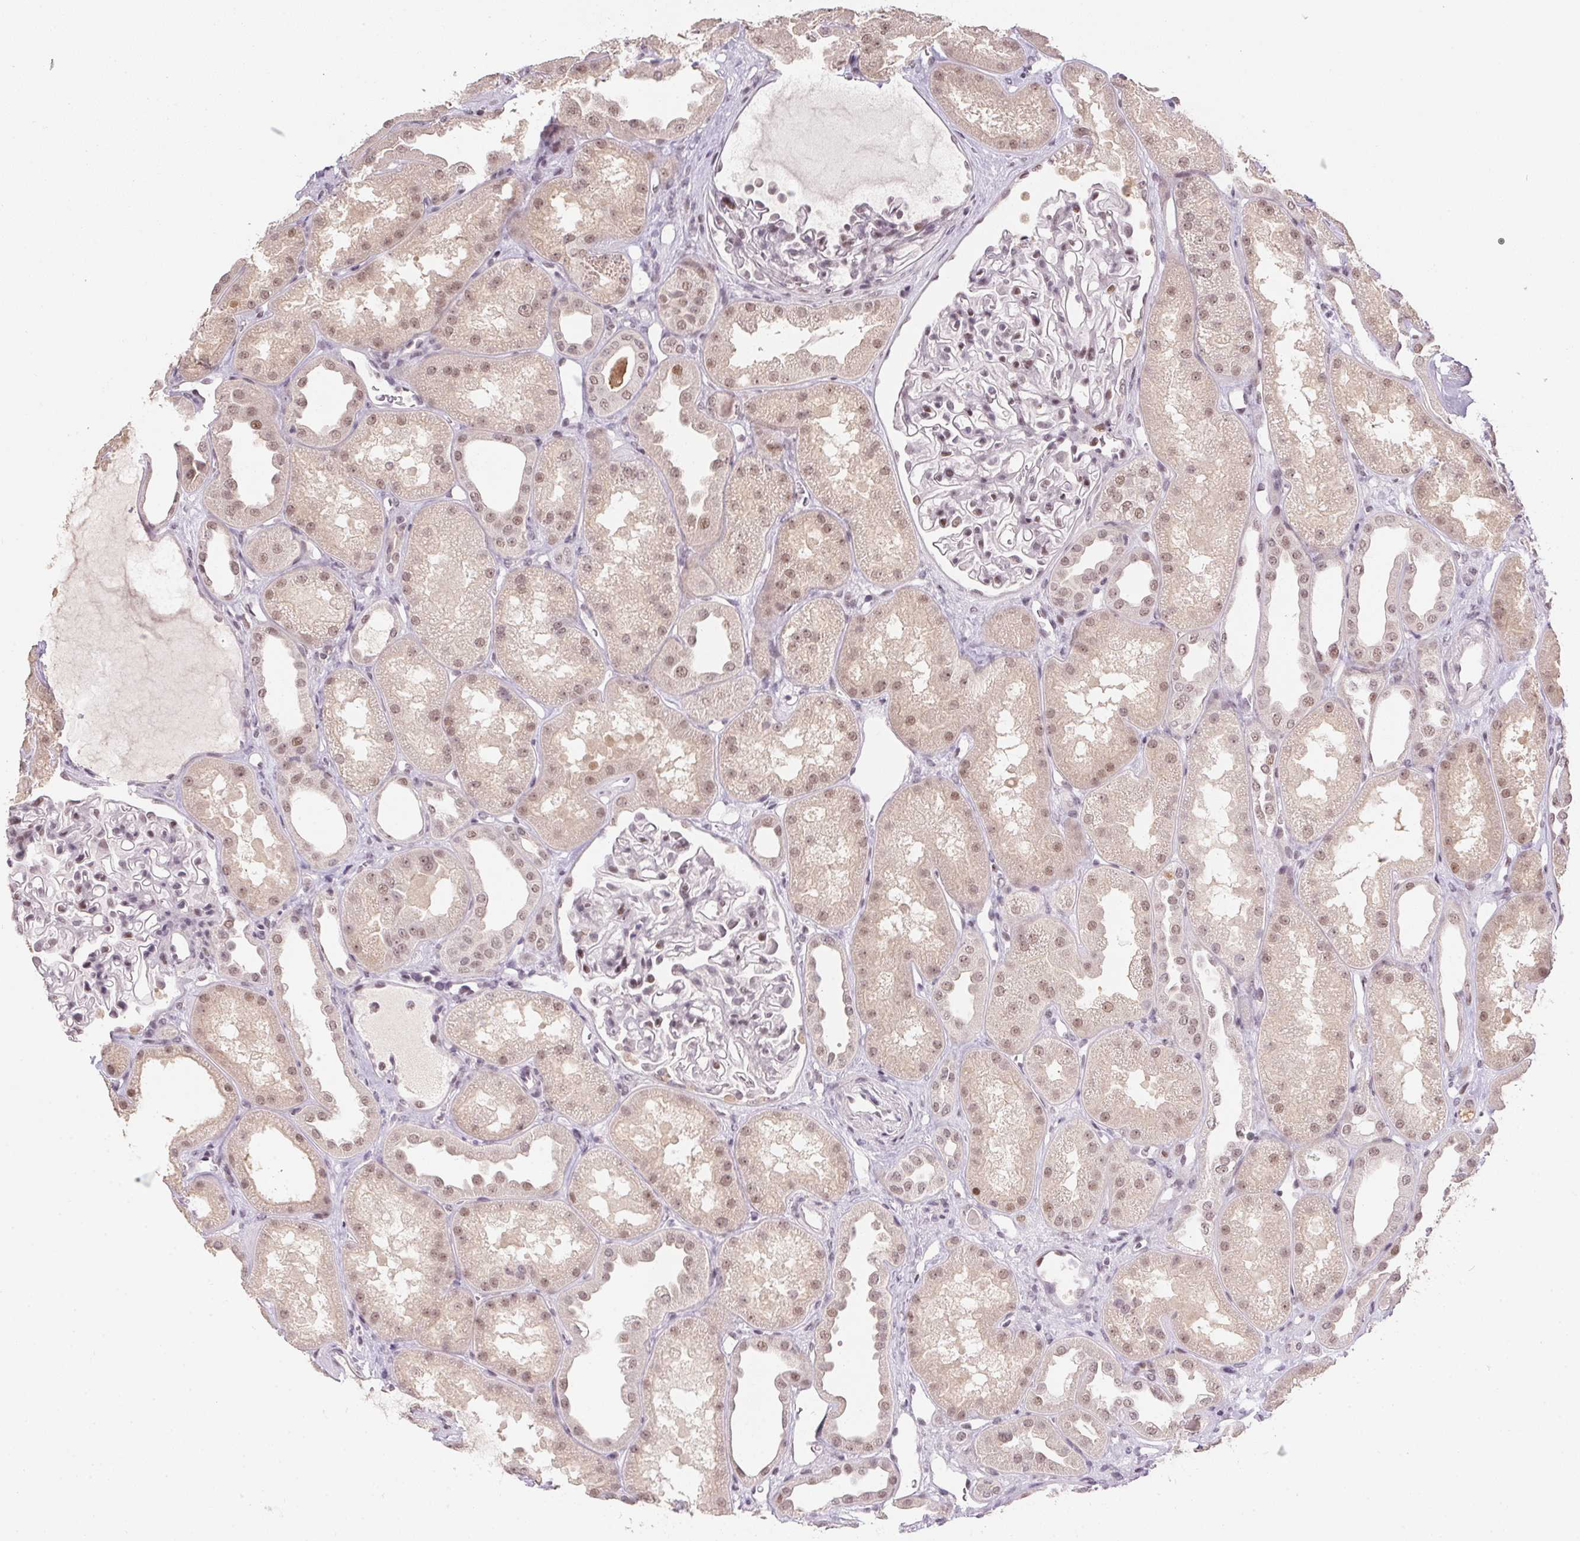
{"staining": {"intensity": "weak", "quantity": "25%-75%", "location": "nuclear"}, "tissue": "kidney", "cell_type": "Cells in glomeruli", "image_type": "normal", "snomed": [{"axis": "morphology", "description": "Normal tissue, NOS"}, {"axis": "topography", "description": "Kidney"}], "caption": "Approximately 25%-75% of cells in glomeruli in benign kidney show weak nuclear protein positivity as visualized by brown immunohistochemical staining.", "gene": "KDM4D", "patient": {"sex": "male", "age": 61}}